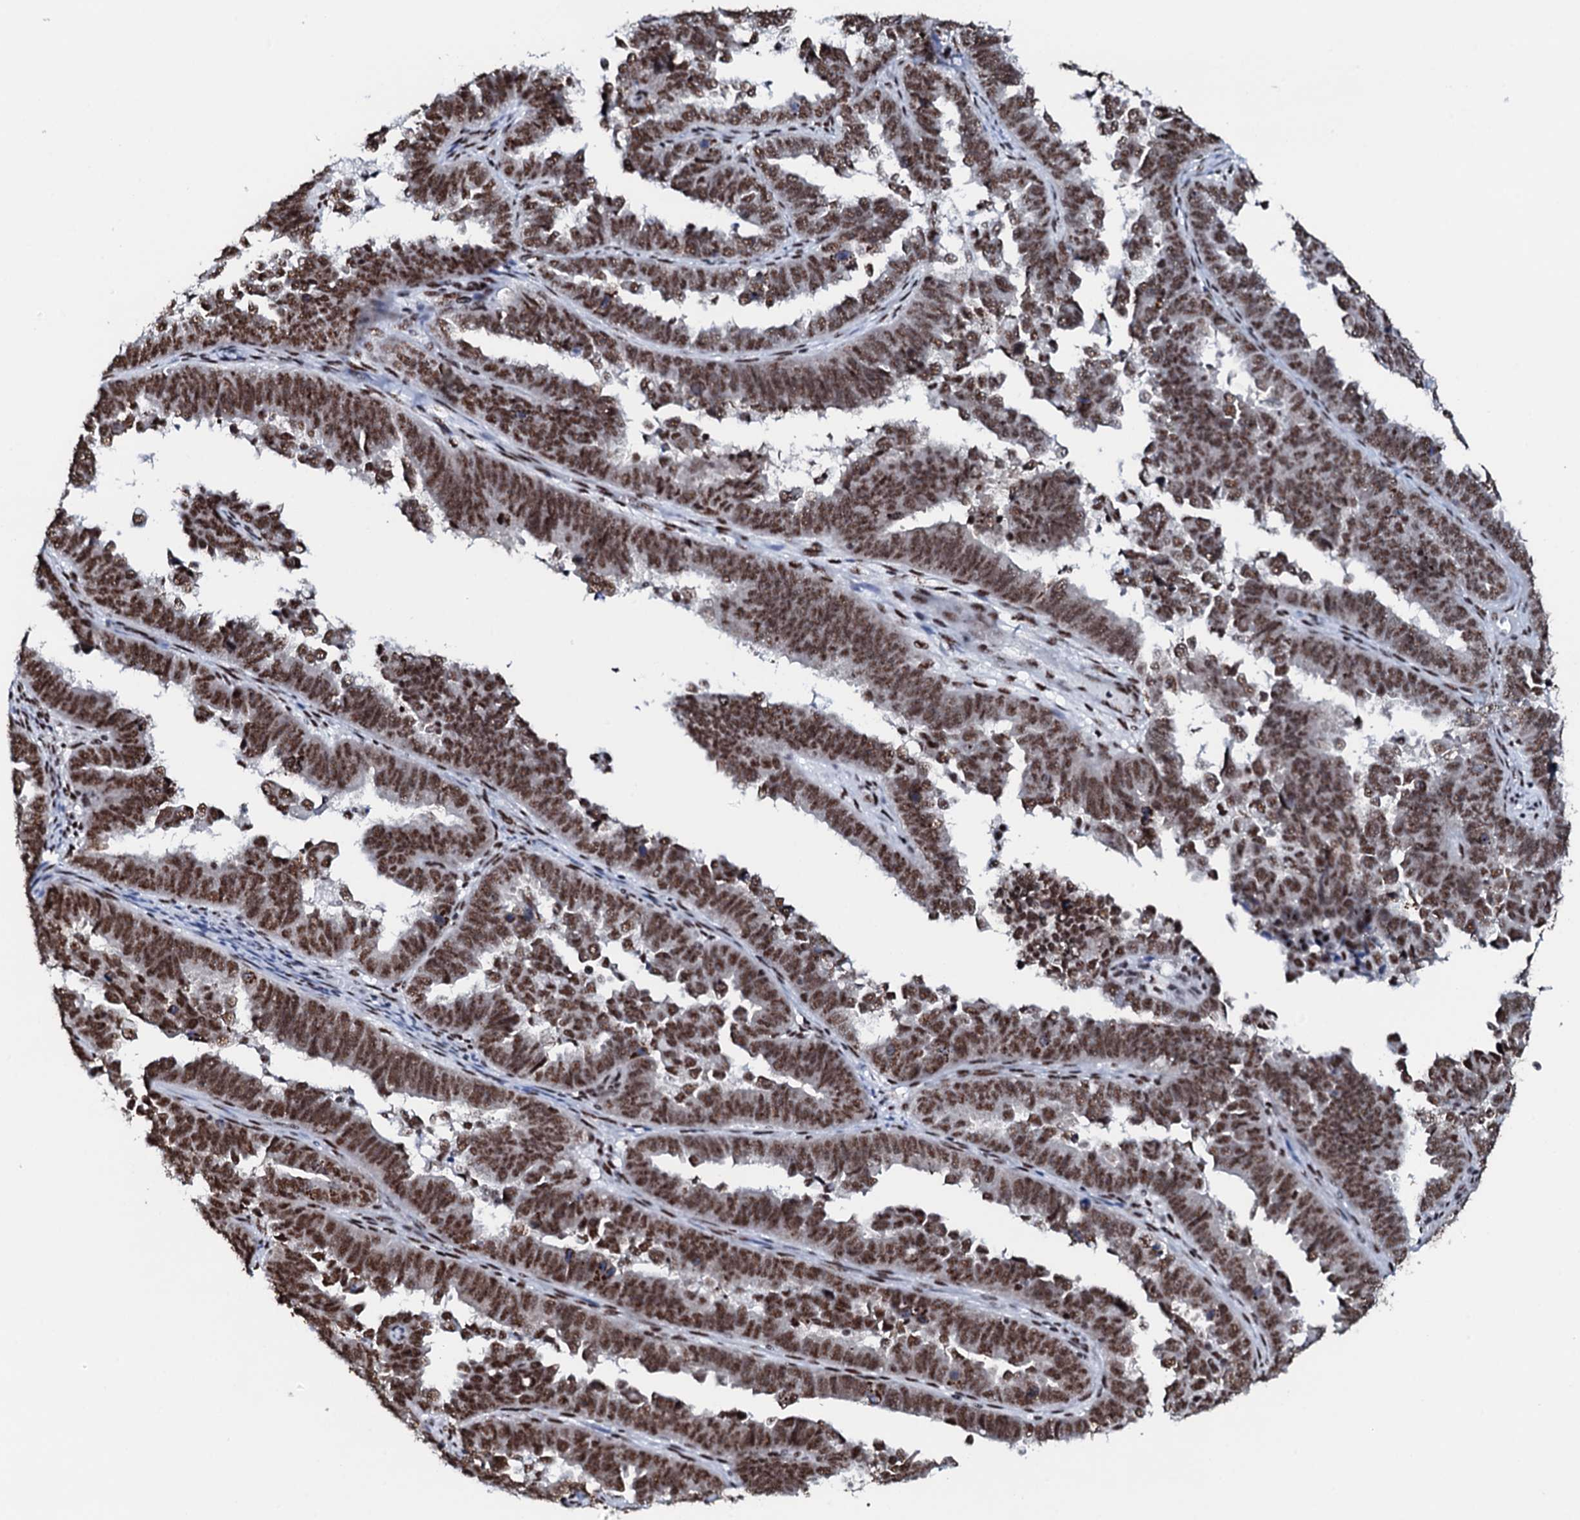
{"staining": {"intensity": "strong", "quantity": ">75%", "location": "nuclear"}, "tissue": "endometrial cancer", "cell_type": "Tumor cells", "image_type": "cancer", "snomed": [{"axis": "morphology", "description": "Adenocarcinoma, NOS"}, {"axis": "topography", "description": "Endometrium"}], "caption": "A brown stain shows strong nuclear expression of a protein in human endometrial cancer tumor cells.", "gene": "NKAPD1", "patient": {"sex": "female", "age": 75}}